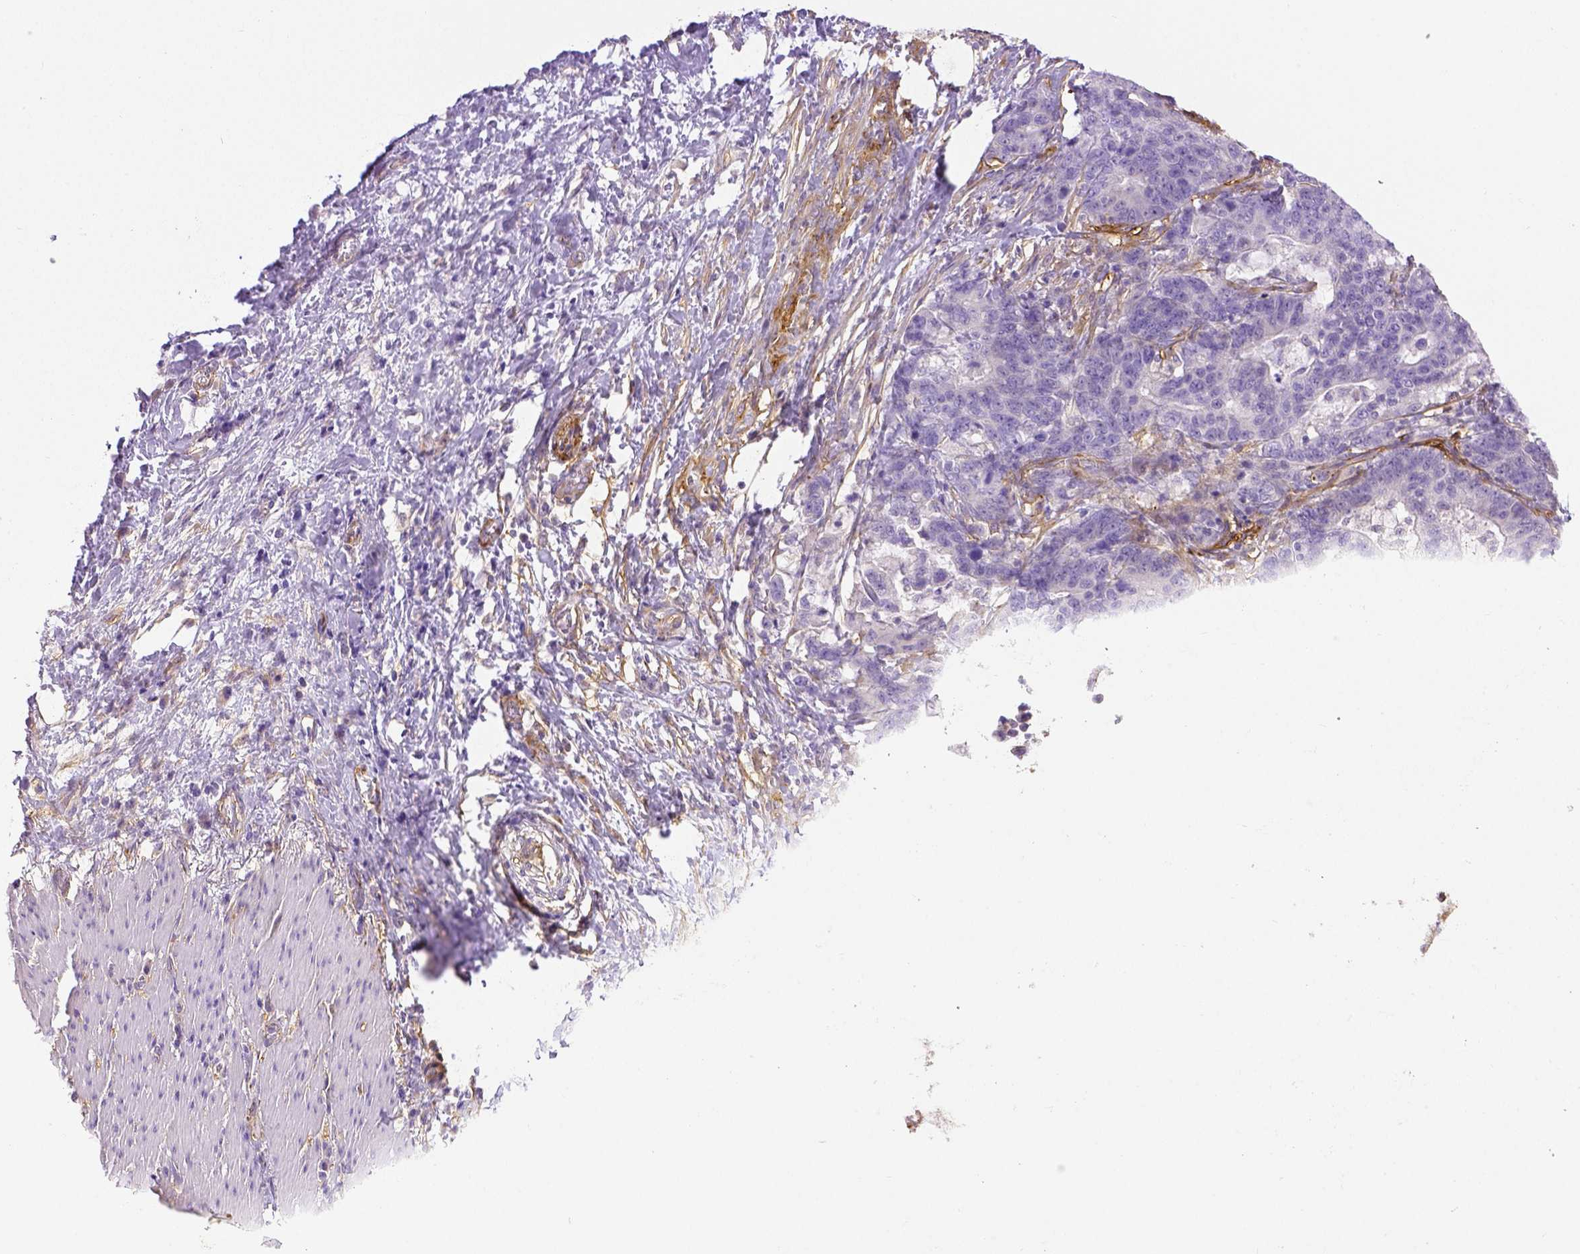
{"staining": {"intensity": "negative", "quantity": "none", "location": "none"}, "tissue": "stomach cancer", "cell_type": "Tumor cells", "image_type": "cancer", "snomed": [{"axis": "morphology", "description": "Normal tissue, NOS"}, {"axis": "morphology", "description": "Adenocarcinoma, NOS"}, {"axis": "topography", "description": "Stomach"}], "caption": "DAB (3,3'-diaminobenzidine) immunohistochemical staining of human stomach cancer reveals no significant staining in tumor cells.", "gene": "THY1", "patient": {"sex": "female", "age": 64}}